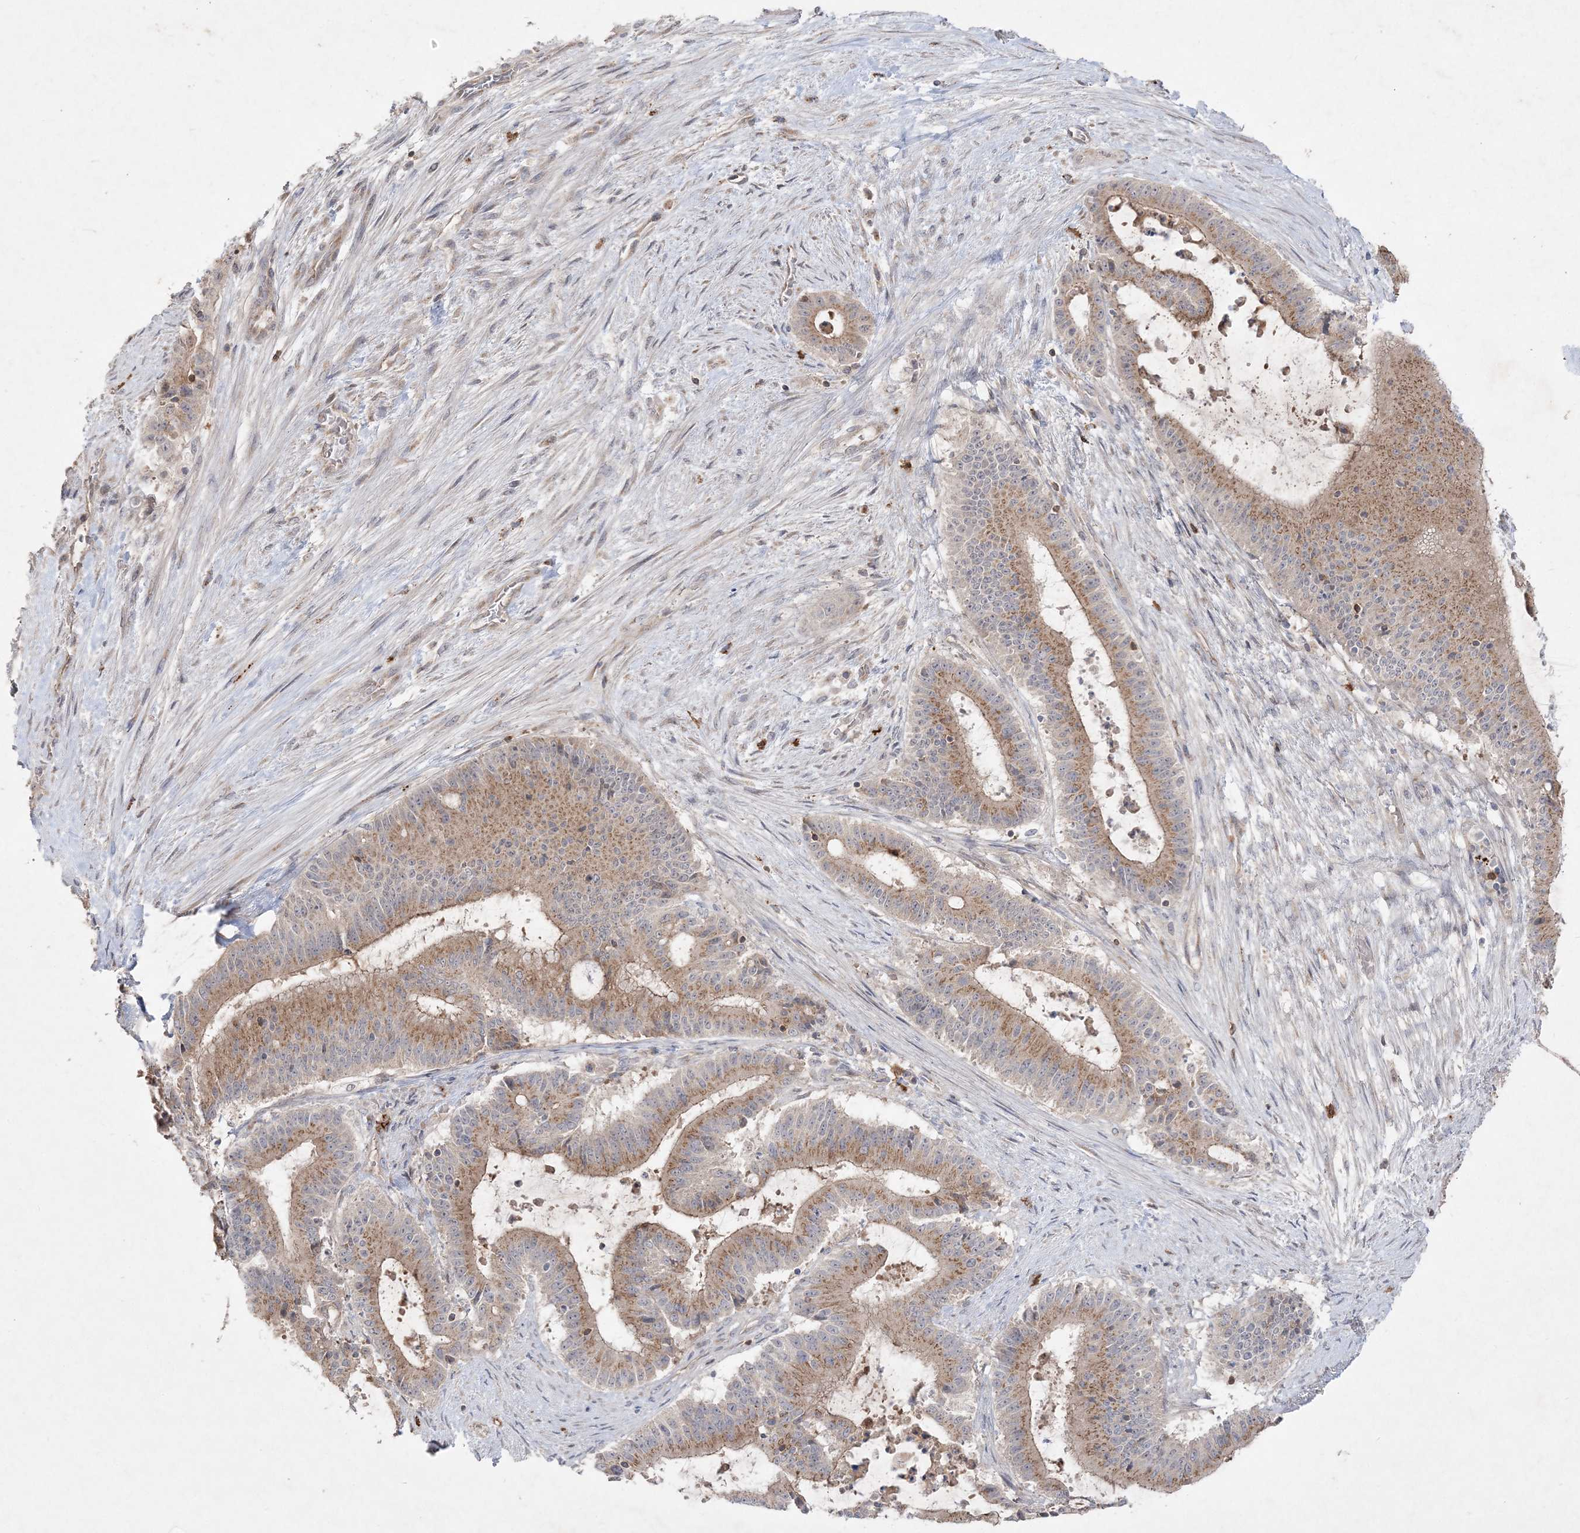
{"staining": {"intensity": "moderate", "quantity": ">75%", "location": "cytoplasmic/membranous"}, "tissue": "liver cancer", "cell_type": "Tumor cells", "image_type": "cancer", "snomed": [{"axis": "morphology", "description": "Normal tissue, NOS"}, {"axis": "morphology", "description": "Cholangiocarcinoma"}, {"axis": "topography", "description": "Liver"}, {"axis": "topography", "description": "Peripheral nerve tissue"}], "caption": "Liver cholangiocarcinoma was stained to show a protein in brown. There is medium levels of moderate cytoplasmic/membranous expression in approximately >75% of tumor cells.", "gene": "CLNK", "patient": {"sex": "female", "age": 73}}